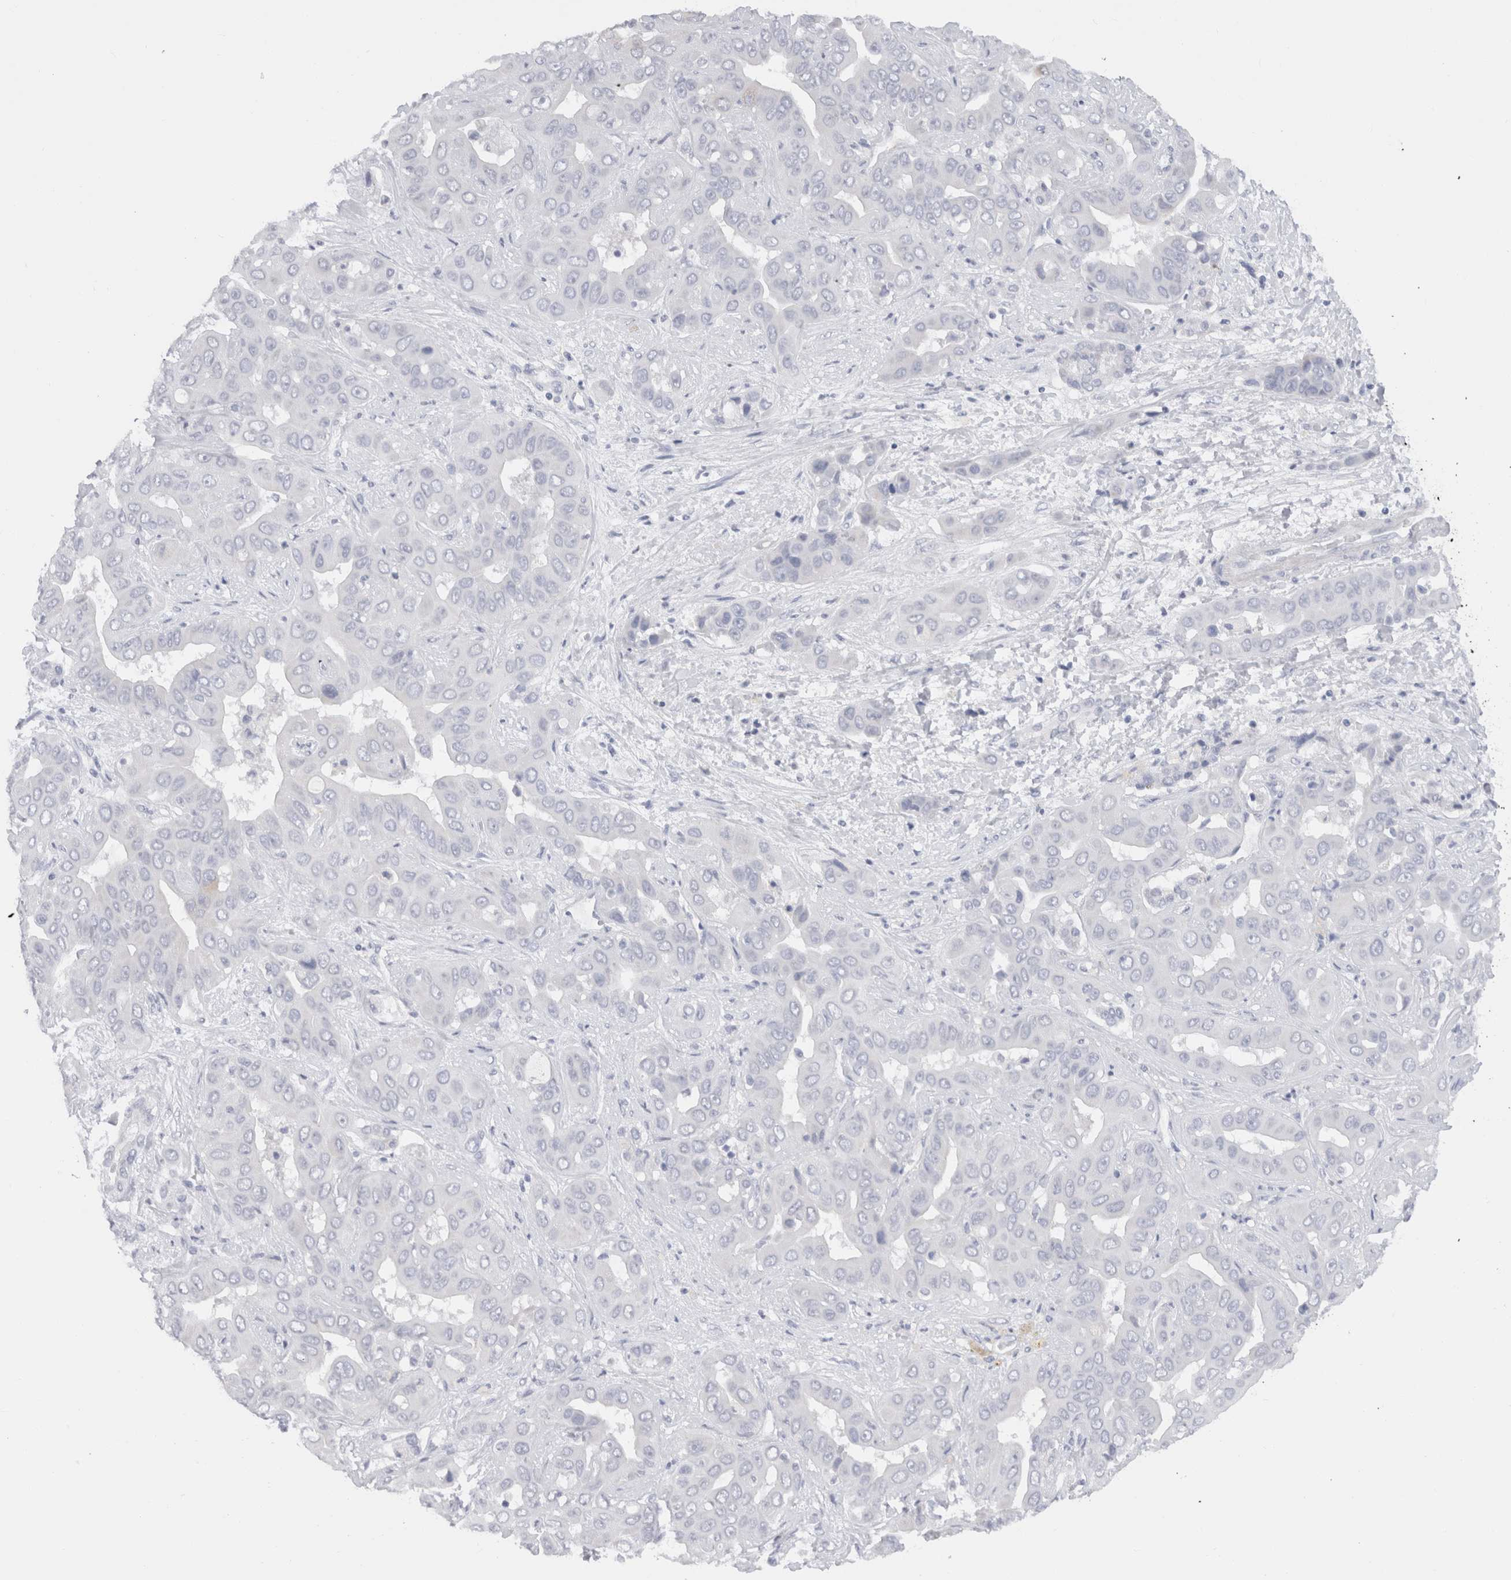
{"staining": {"intensity": "negative", "quantity": "none", "location": "none"}, "tissue": "liver cancer", "cell_type": "Tumor cells", "image_type": "cancer", "snomed": [{"axis": "morphology", "description": "Cholangiocarcinoma"}, {"axis": "topography", "description": "Liver"}], "caption": "Tumor cells show no significant protein staining in liver cancer. (IHC, brightfield microscopy, high magnification).", "gene": "C9orf50", "patient": {"sex": "female", "age": 52}}